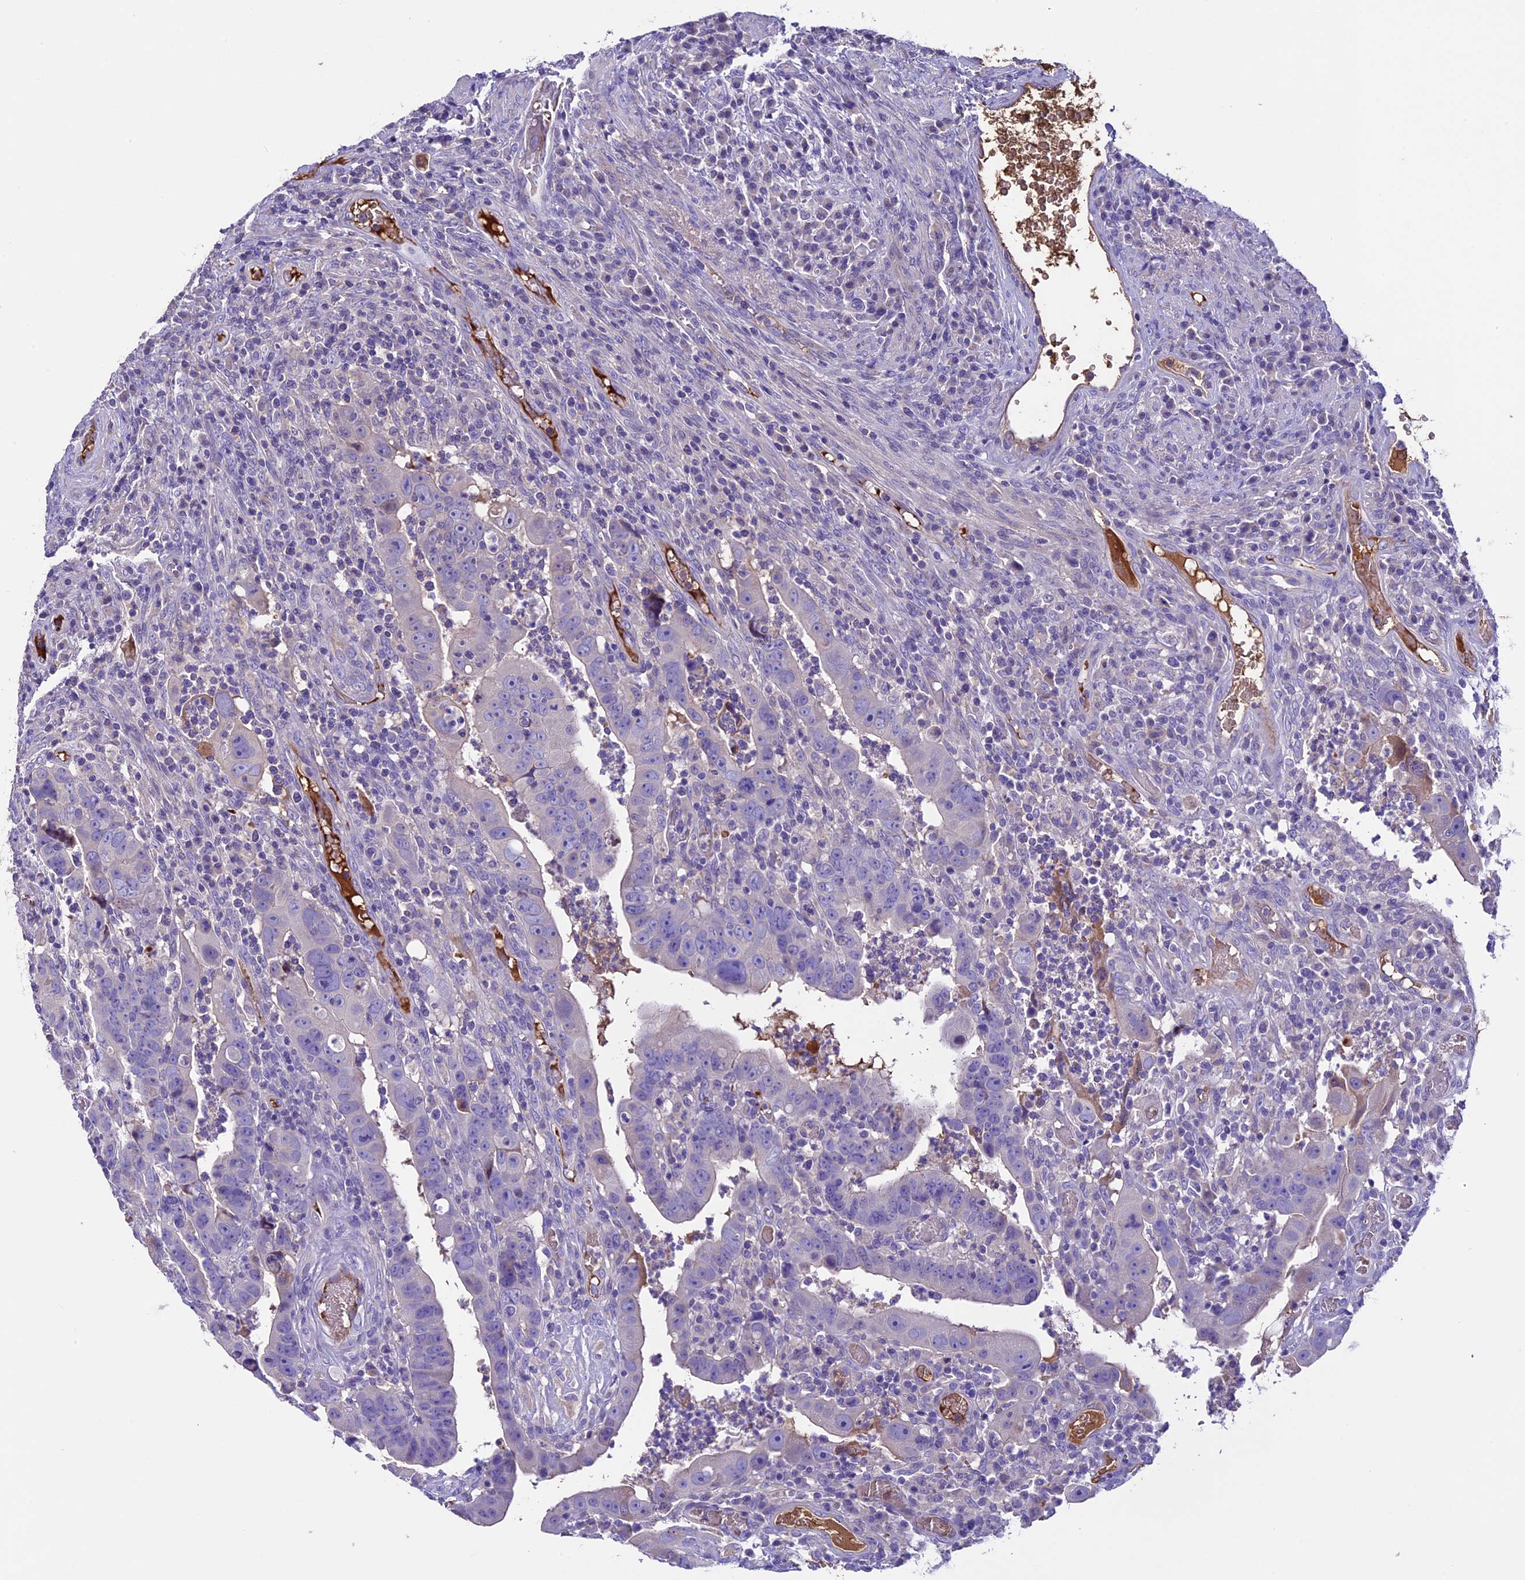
{"staining": {"intensity": "negative", "quantity": "none", "location": "none"}, "tissue": "colorectal cancer", "cell_type": "Tumor cells", "image_type": "cancer", "snomed": [{"axis": "morphology", "description": "Normal tissue, NOS"}, {"axis": "morphology", "description": "Adenocarcinoma, NOS"}, {"axis": "topography", "description": "Rectum"}], "caption": "Tumor cells show no significant protein expression in adenocarcinoma (colorectal).", "gene": "TCP11L2", "patient": {"sex": "female", "age": 65}}